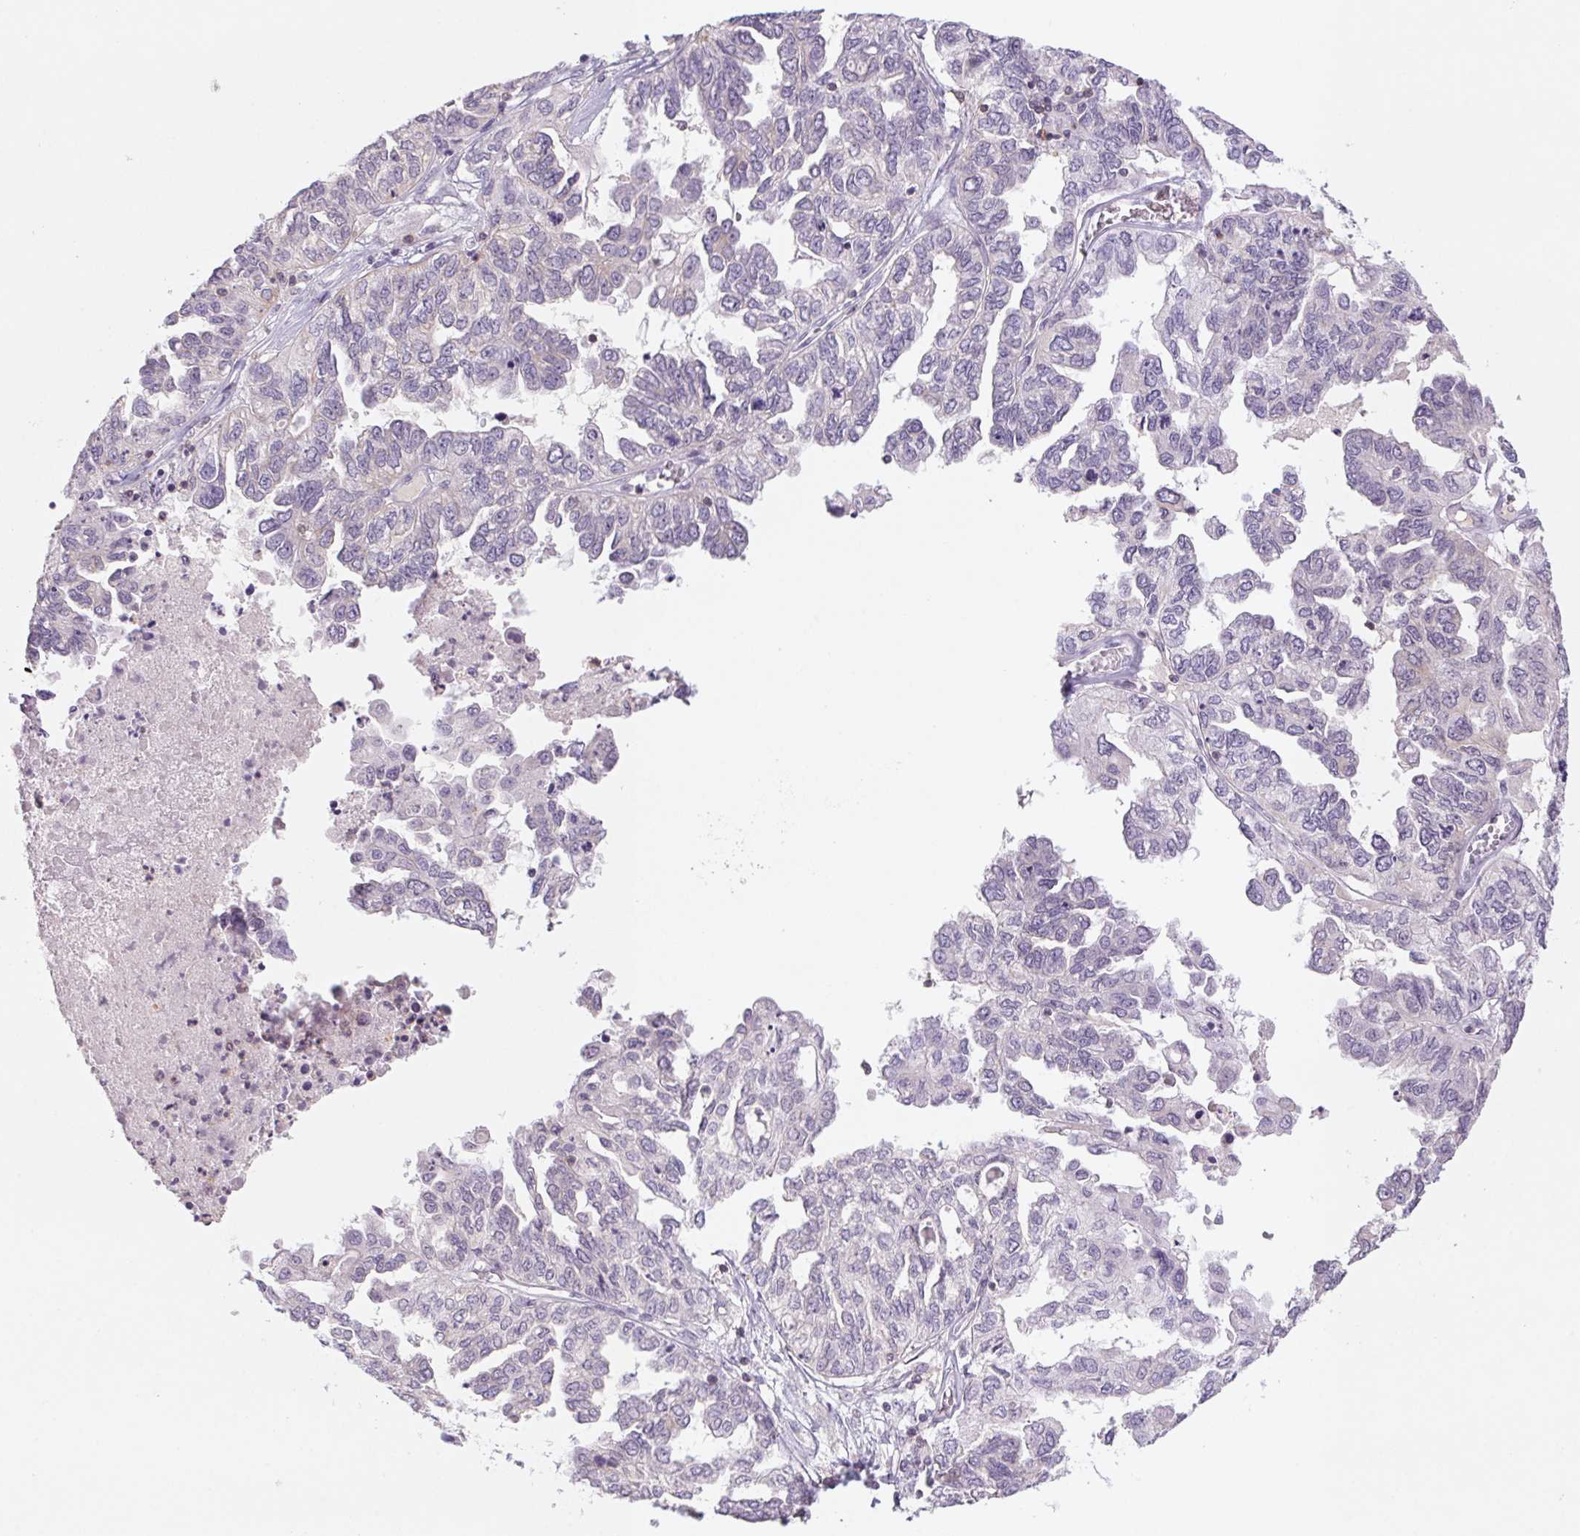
{"staining": {"intensity": "negative", "quantity": "none", "location": "none"}, "tissue": "ovarian cancer", "cell_type": "Tumor cells", "image_type": "cancer", "snomed": [{"axis": "morphology", "description": "Cystadenocarcinoma, serous, NOS"}, {"axis": "topography", "description": "Ovary"}], "caption": "Immunohistochemical staining of ovarian serous cystadenocarcinoma demonstrates no significant positivity in tumor cells.", "gene": "KIF26A", "patient": {"sex": "female", "age": 53}}